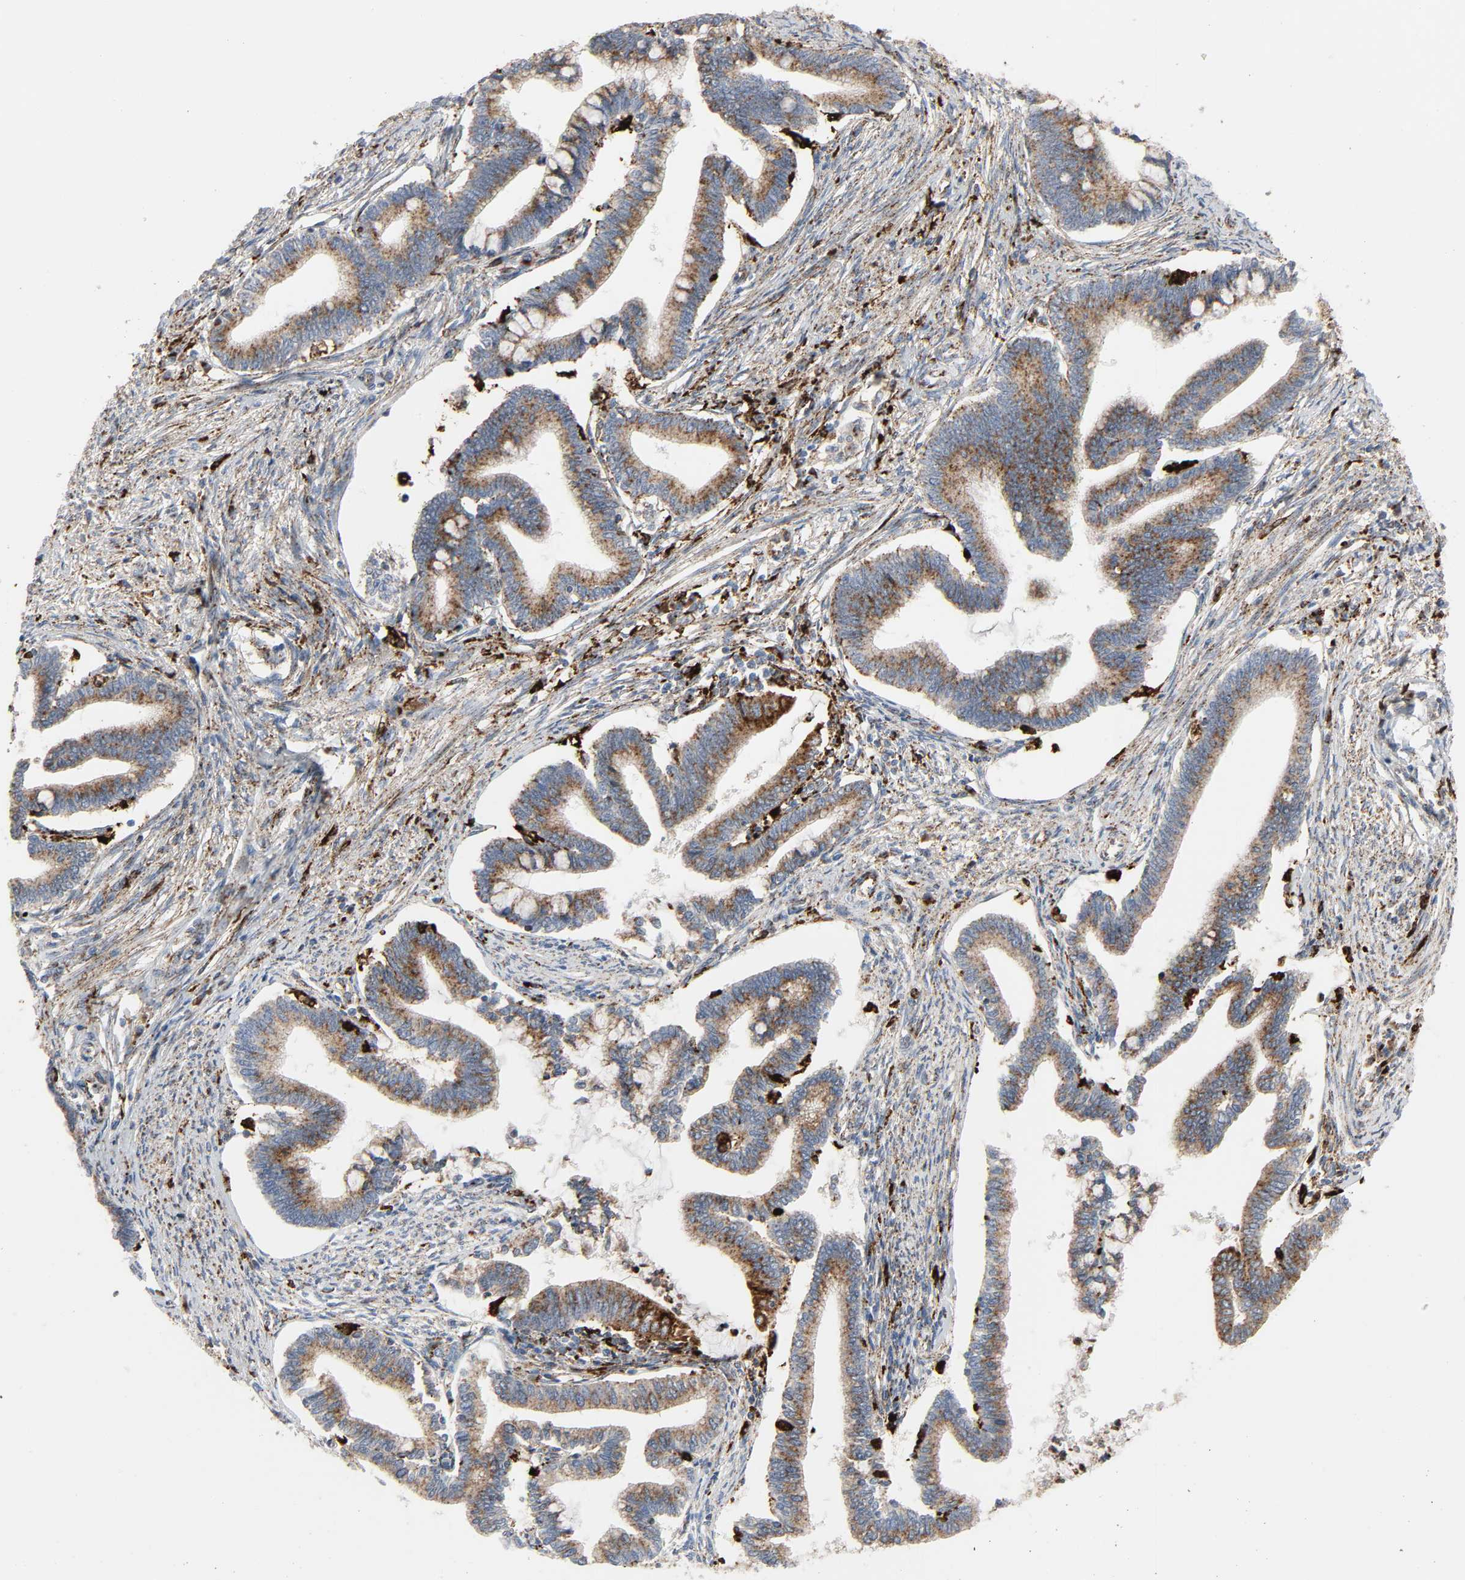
{"staining": {"intensity": "moderate", "quantity": ">75%", "location": "cytoplasmic/membranous"}, "tissue": "cervical cancer", "cell_type": "Tumor cells", "image_type": "cancer", "snomed": [{"axis": "morphology", "description": "Adenocarcinoma, NOS"}, {"axis": "topography", "description": "Cervix"}], "caption": "The histopathology image displays immunohistochemical staining of cervical cancer. There is moderate cytoplasmic/membranous positivity is identified in about >75% of tumor cells.", "gene": "PSAP", "patient": {"sex": "female", "age": 36}}